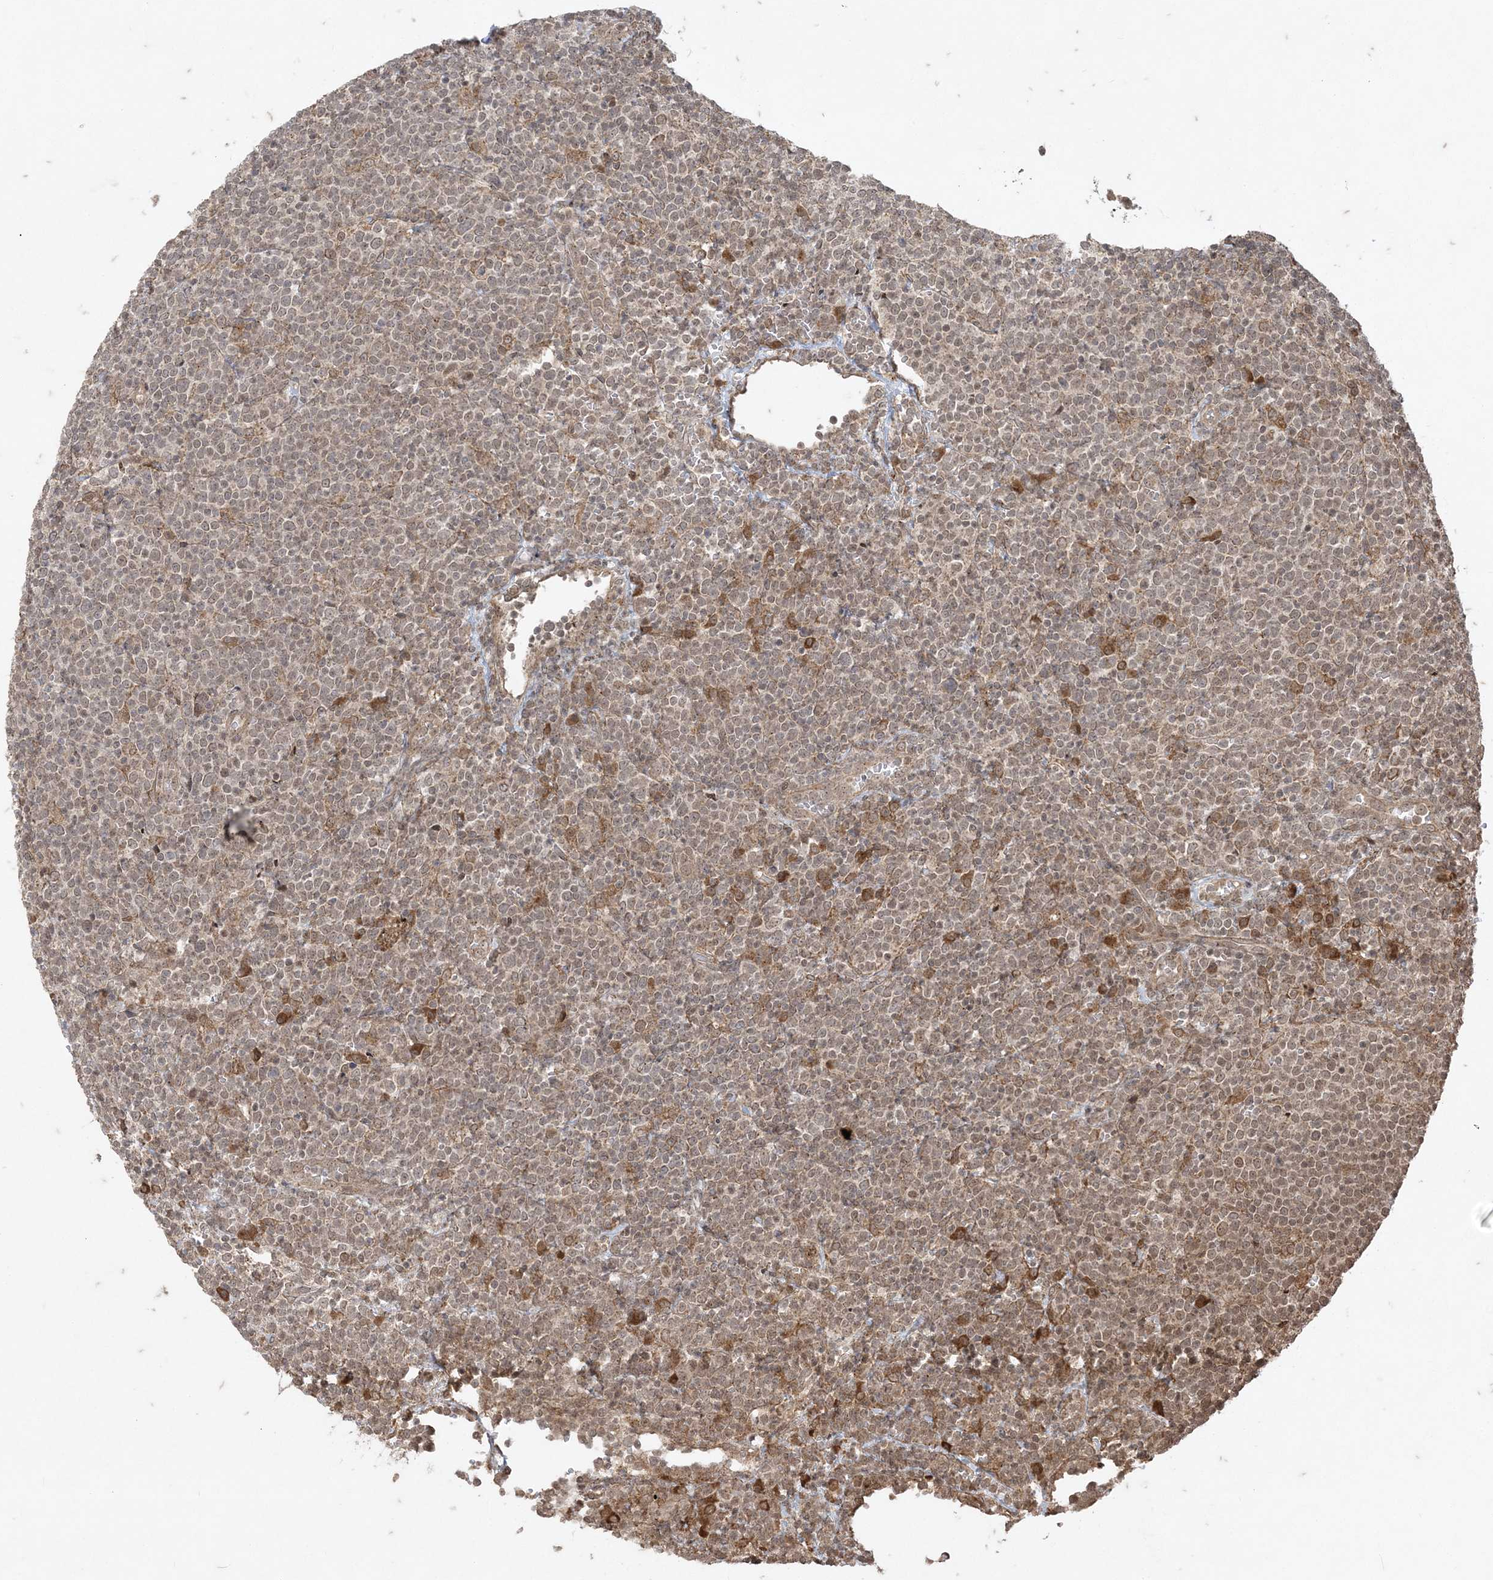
{"staining": {"intensity": "weak", "quantity": ">75%", "location": "cytoplasmic/membranous"}, "tissue": "lymphoma", "cell_type": "Tumor cells", "image_type": "cancer", "snomed": [{"axis": "morphology", "description": "Malignant lymphoma, non-Hodgkin's type, High grade"}, {"axis": "topography", "description": "Lymph node"}], "caption": "Immunohistochemistry image of lymphoma stained for a protein (brown), which displays low levels of weak cytoplasmic/membranous positivity in about >75% of tumor cells.", "gene": "RRAS", "patient": {"sex": "male", "age": 61}}